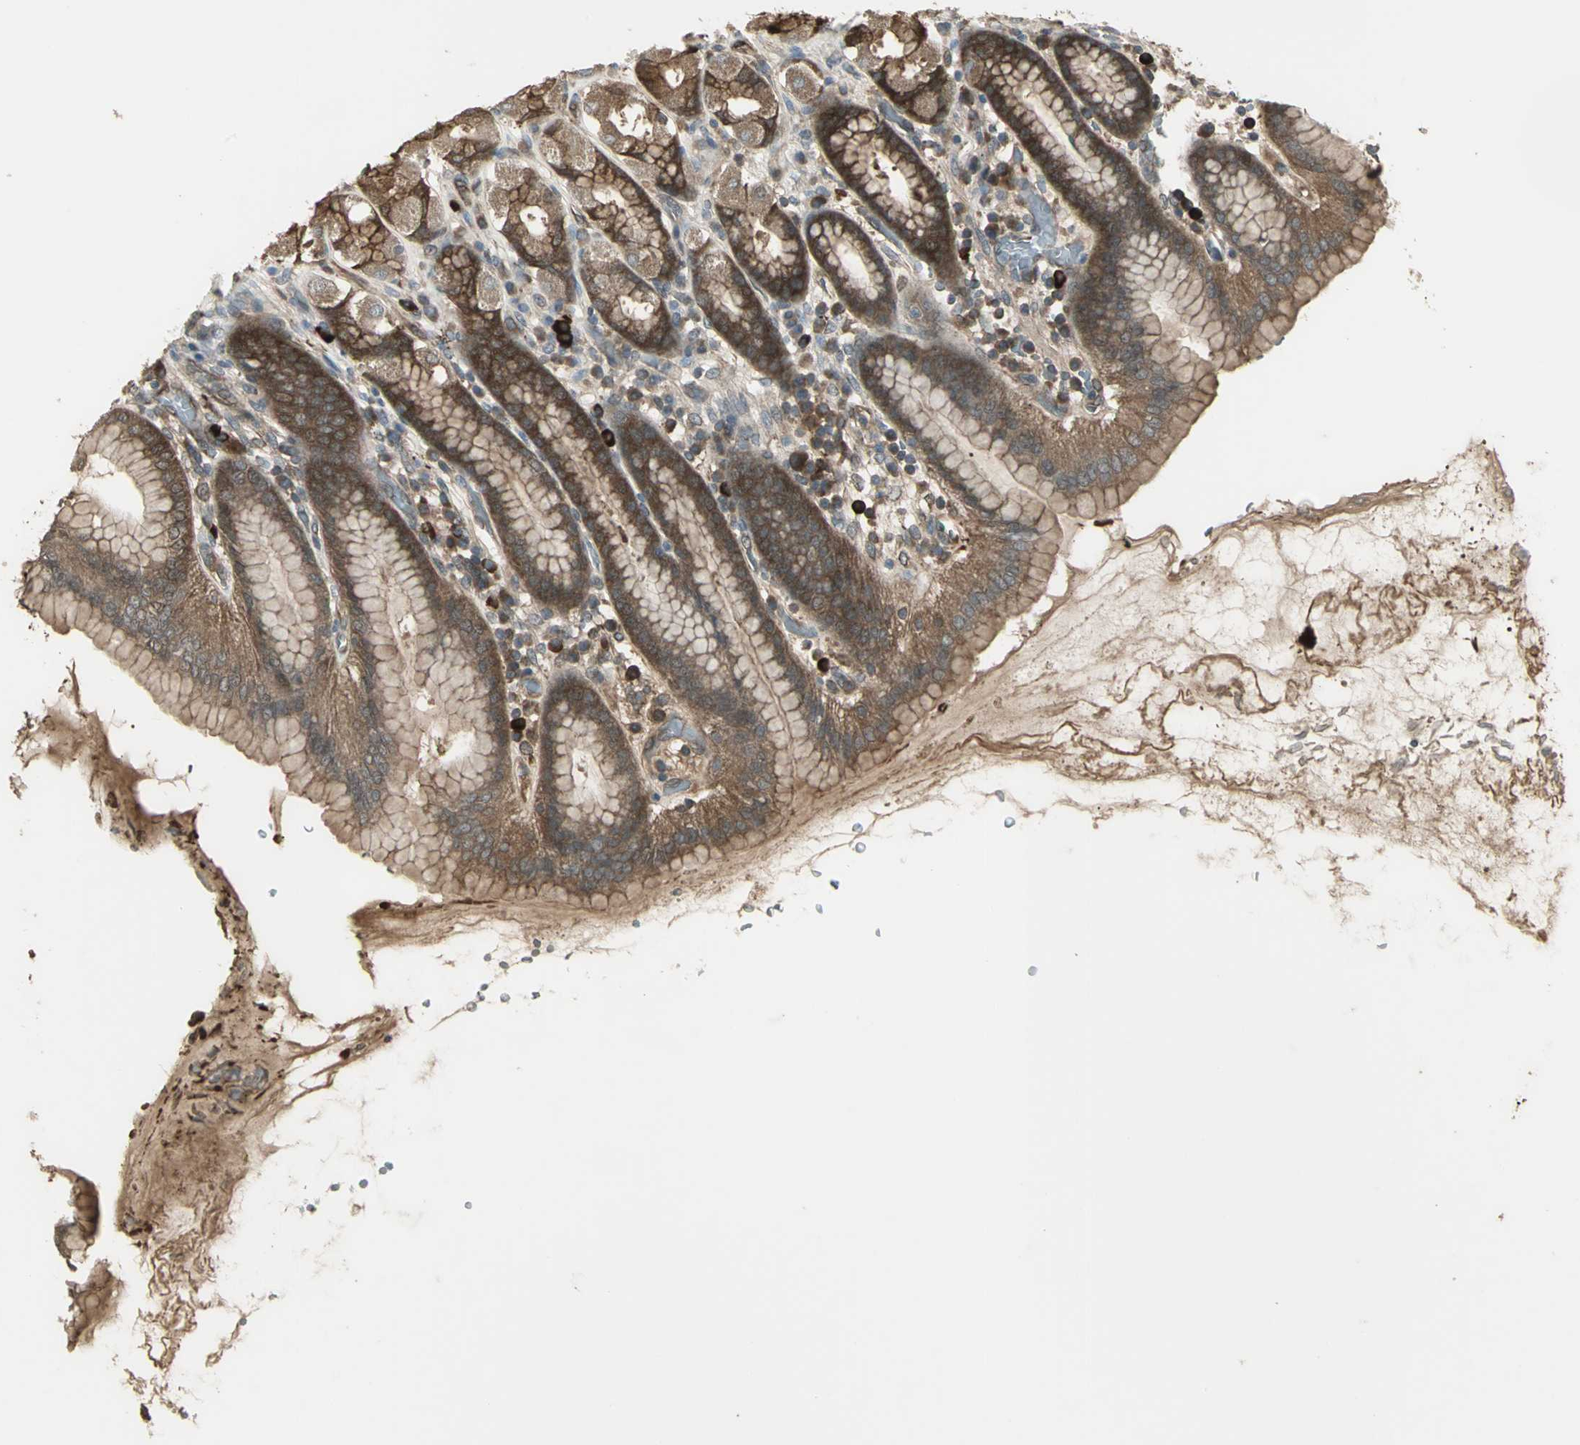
{"staining": {"intensity": "moderate", "quantity": ">75%", "location": "cytoplasmic/membranous"}, "tissue": "stomach", "cell_type": "Glandular cells", "image_type": "normal", "snomed": [{"axis": "morphology", "description": "Normal tissue, NOS"}, {"axis": "topography", "description": "Stomach, upper"}], "caption": "This photomicrograph displays immunohistochemistry staining of unremarkable stomach, with medium moderate cytoplasmic/membranous positivity in approximately >75% of glandular cells.", "gene": "PRXL2B", "patient": {"sex": "male", "age": 68}}